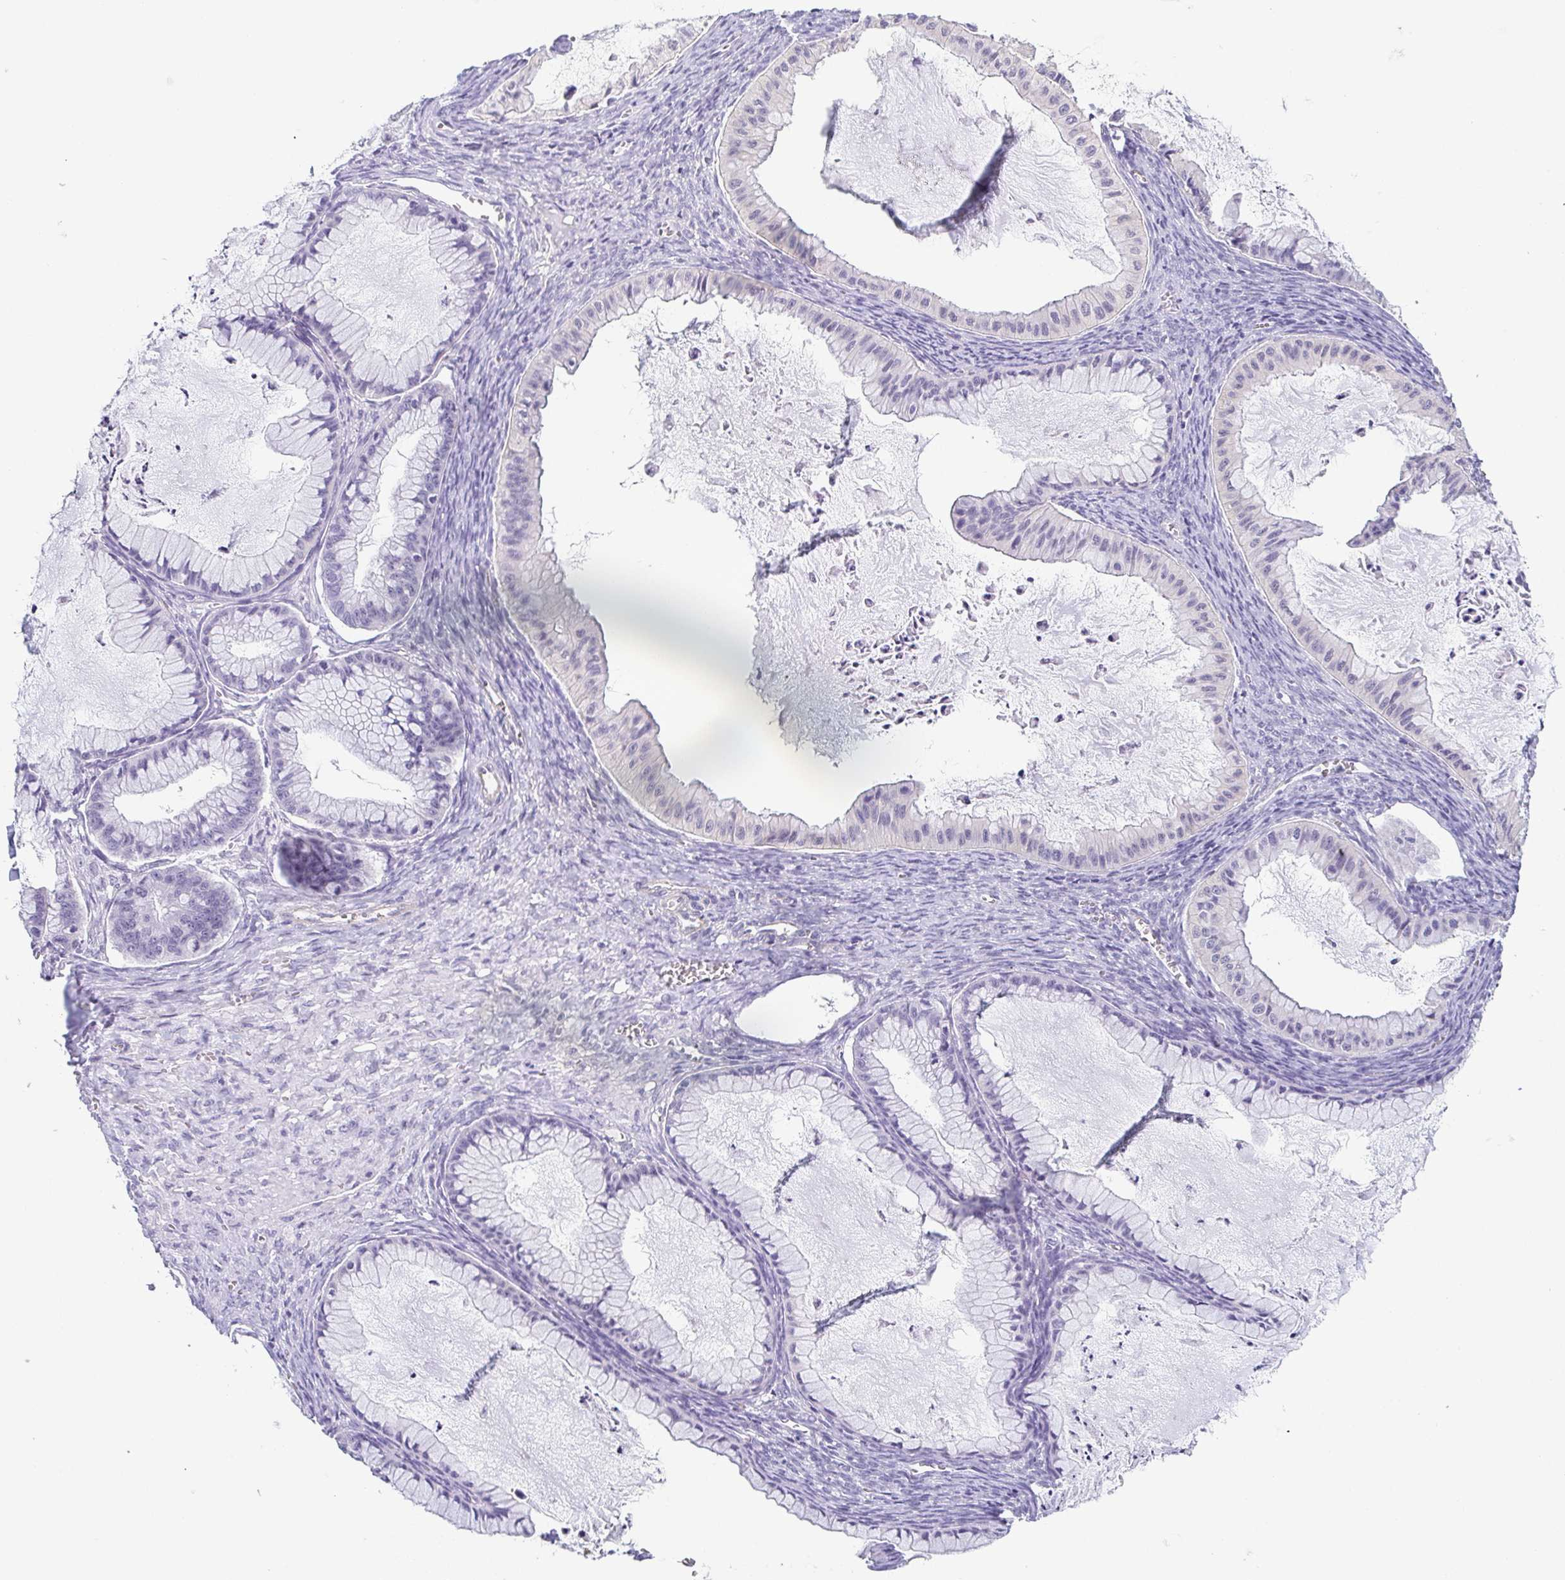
{"staining": {"intensity": "negative", "quantity": "none", "location": "none"}, "tissue": "ovarian cancer", "cell_type": "Tumor cells", "image_type": "cancer", "snomed": [{"axis": "morphology", "description": "Cystadenocarcinoma, mucinous, NOS"}, {"axis": "topography", "description": "Ovary"}], "caption": "Immunohistochemistry (IHC) micrograph of neoplastic tissue: human mucinous cystadenocarcinoma (ovarian) stained with DAB shows no significant protein expression in tumor cells.", "gene": "COL17A1", "patient": {"sex": "female", "age": 72}}